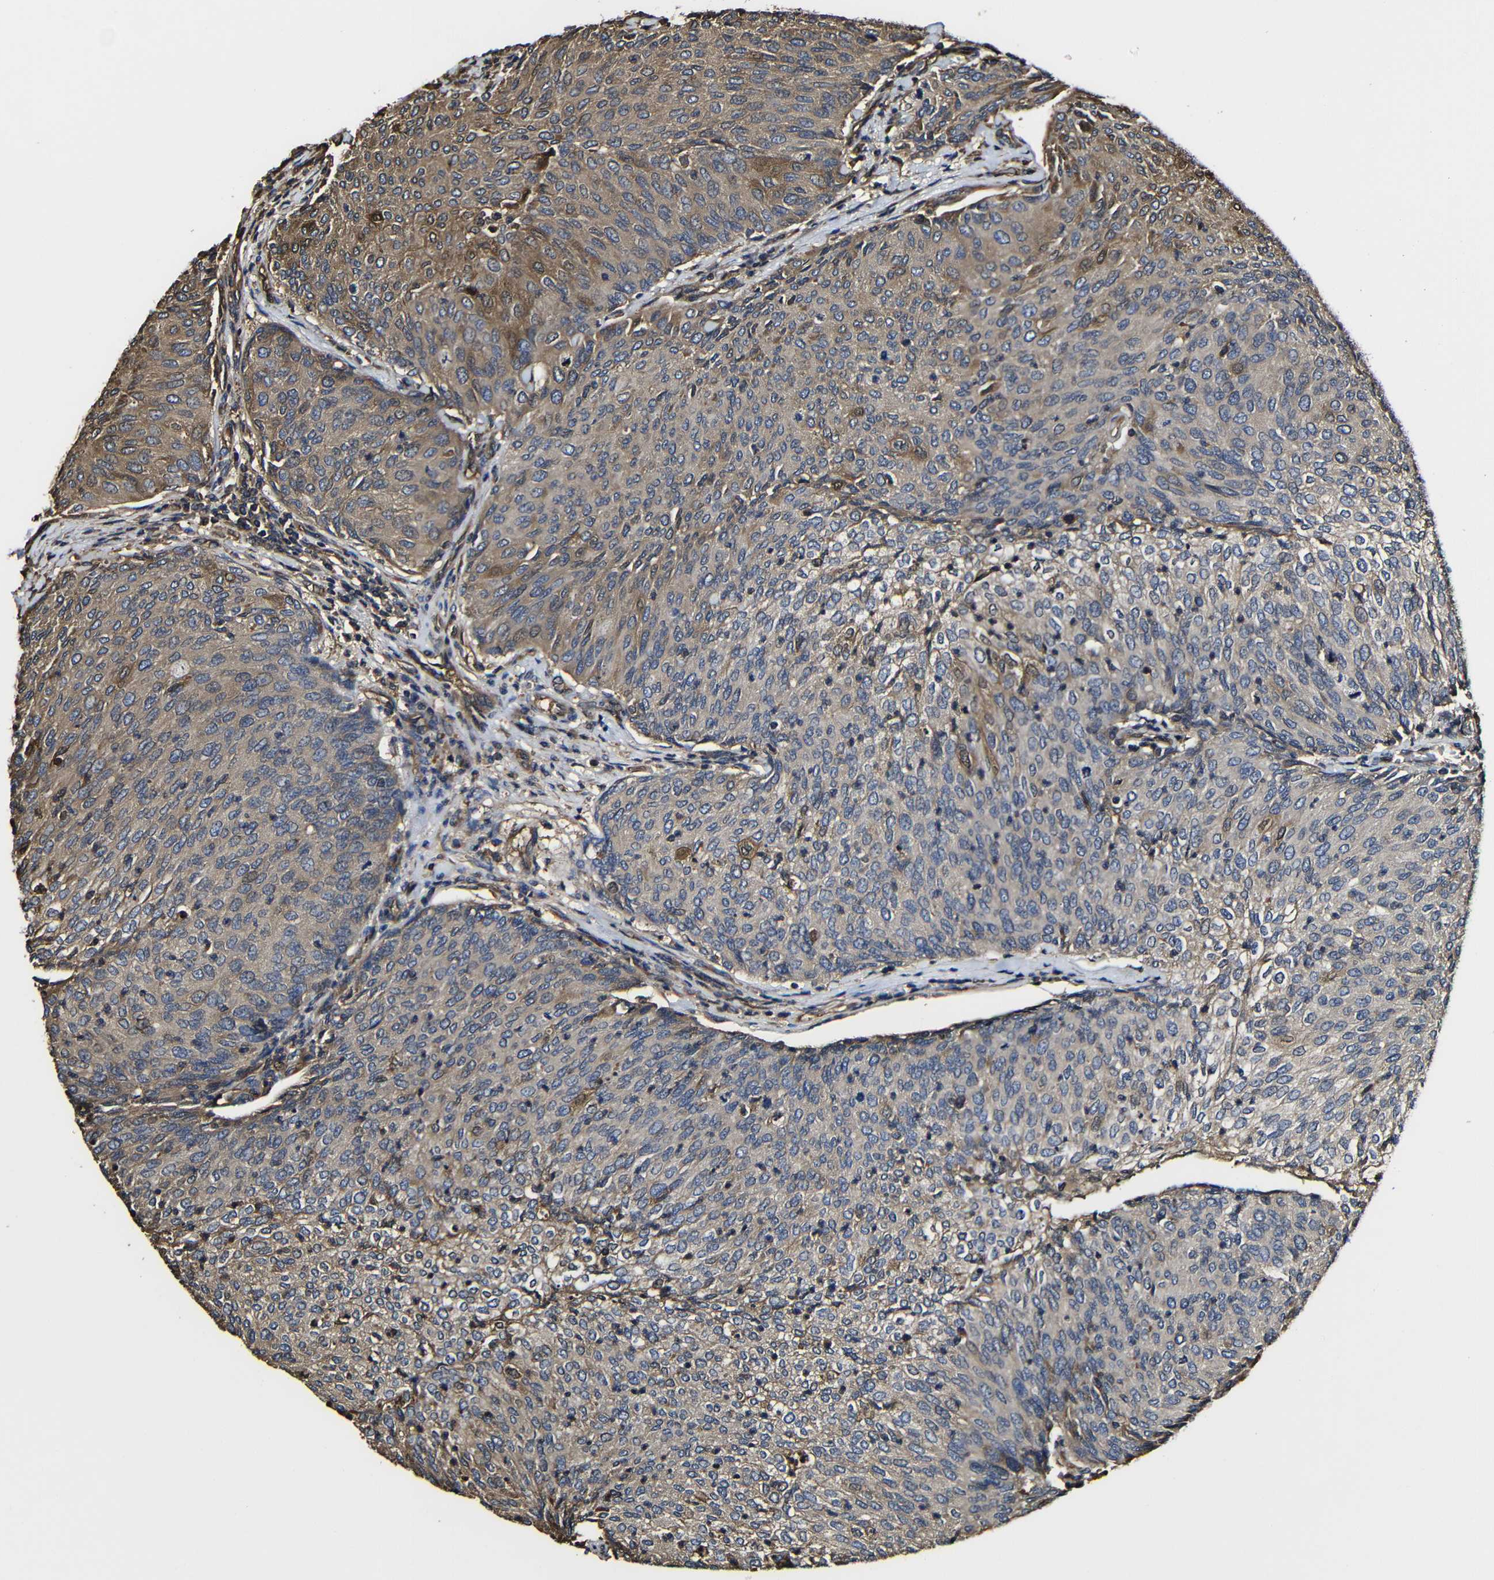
{"staining": {"intensity": "moderate", "quantity": "25%-75%", "location": "cytoplasmic/membranous"}, "tissue": "urothelial cancer", "cell_type": "Tumor cells", "image_type": "cancer", "snomed": [{"axis": "morphology", "description": "Urothelial carcinoma, Low grade"}, {"axis": "topography", "description": "Urinary bladder"}], "caption": "This is an image of immunohistochemistry (IHC) staining of urothelial cancer, which shows moderate positivity in the cytoplasmic/membranous of tumor cells.", "gene": "MSN", "patient": {"sex": "female", "age": 79}}